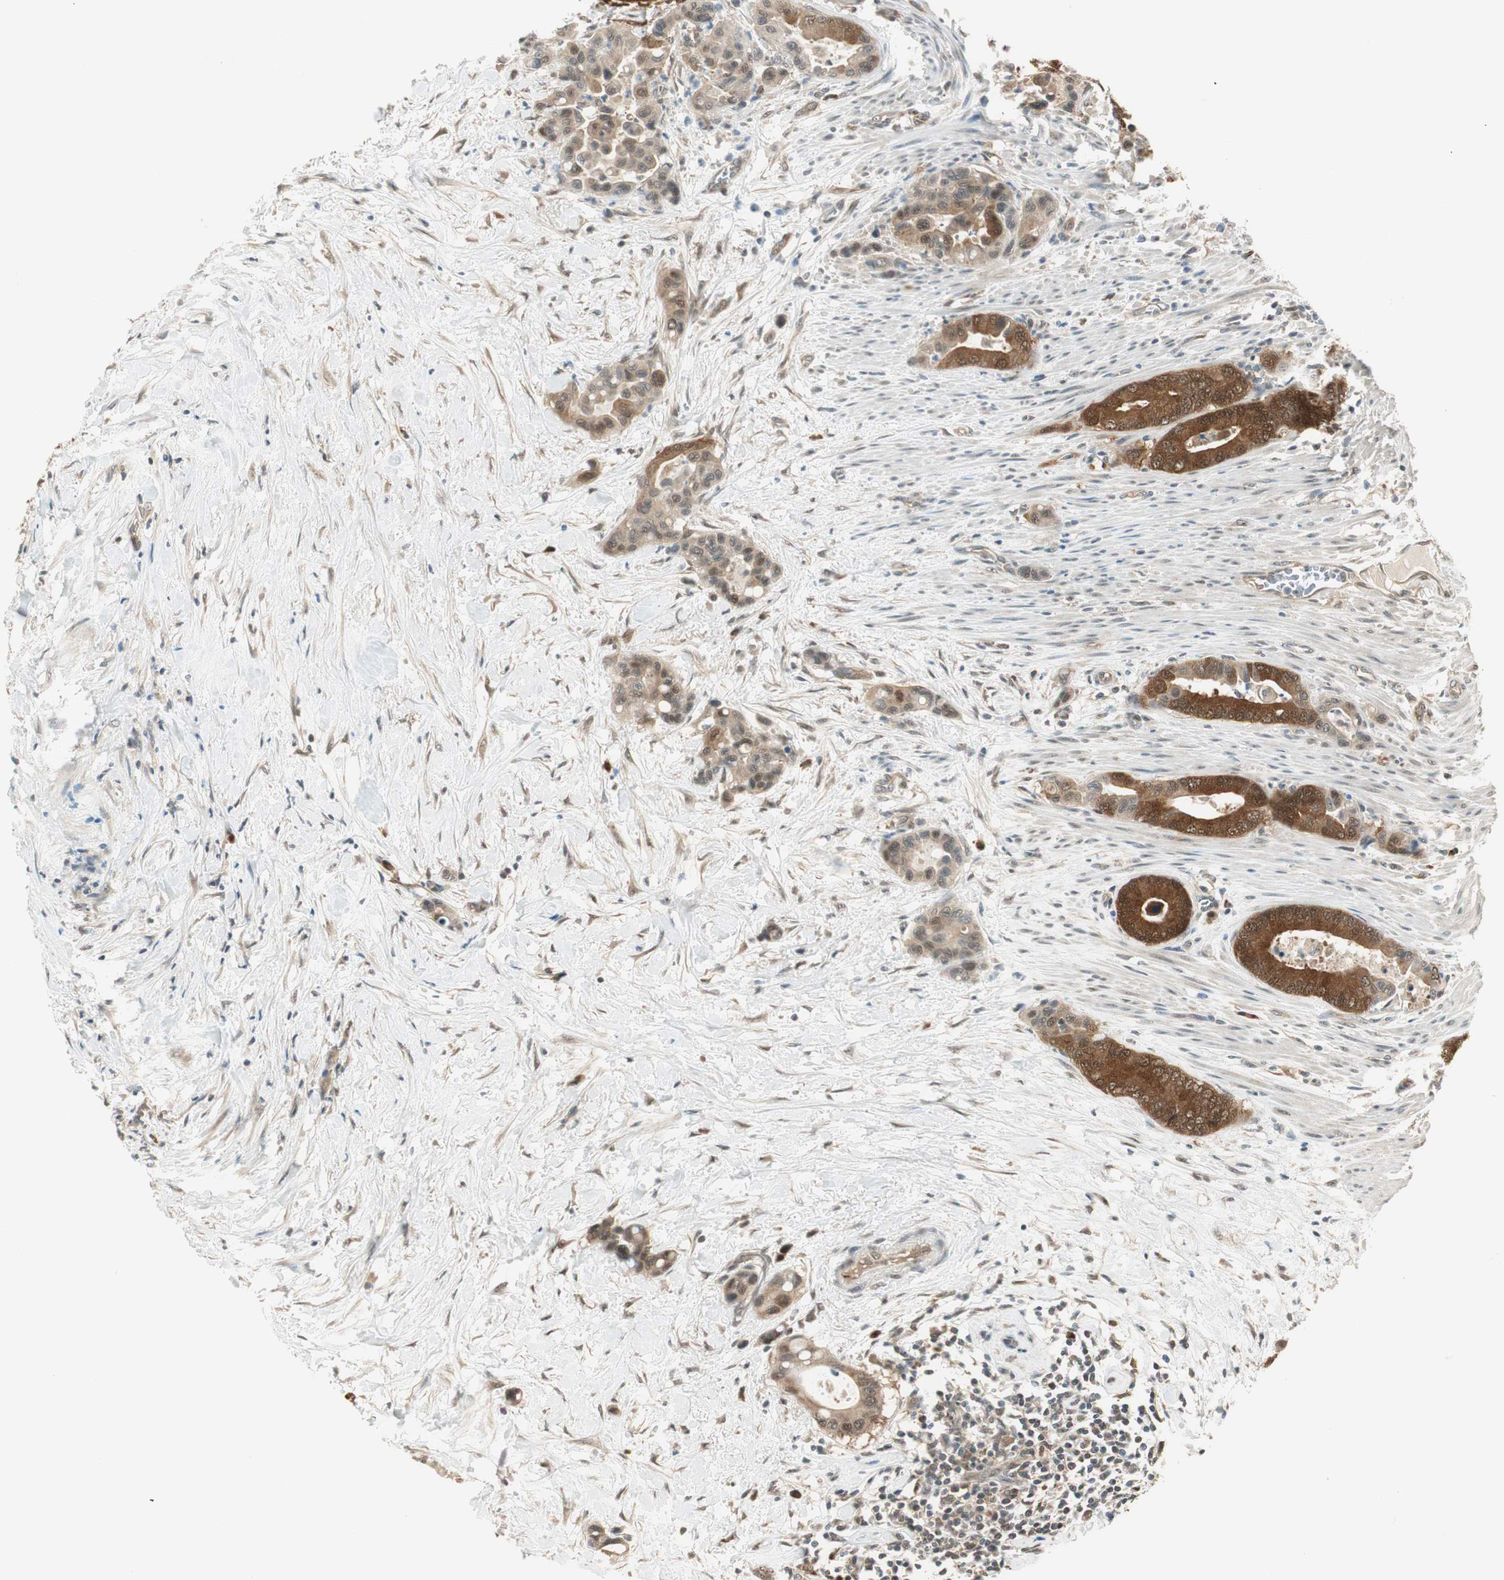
{"staining": {"intensity": "moderate", "quantity": "25%-75%", "location": "cytoplasmic/membranous"}, "tissue": "colorectal cancer", "cell_type": "Tumor cells", "image_type": "cancer", "snomed": [{"axis": "morphology", "description": "Normal tissue, NOS"}, {"axis": "morphology", "description": "Adenocarcinoma, NOS"}, {"axis": "topography", "description": "Colon"}], "caption": "Immunohistochemistry (IHC) photomicrograph of human colorectal adenocarcinoma stained for a protein (brown), which exhibits medium levels of moderate cytoplasmic/membranous staining in approximately 25%-75% of tumor cells.", "gene": "IPO5", "patient": {"sex": "male", "age": 82}}